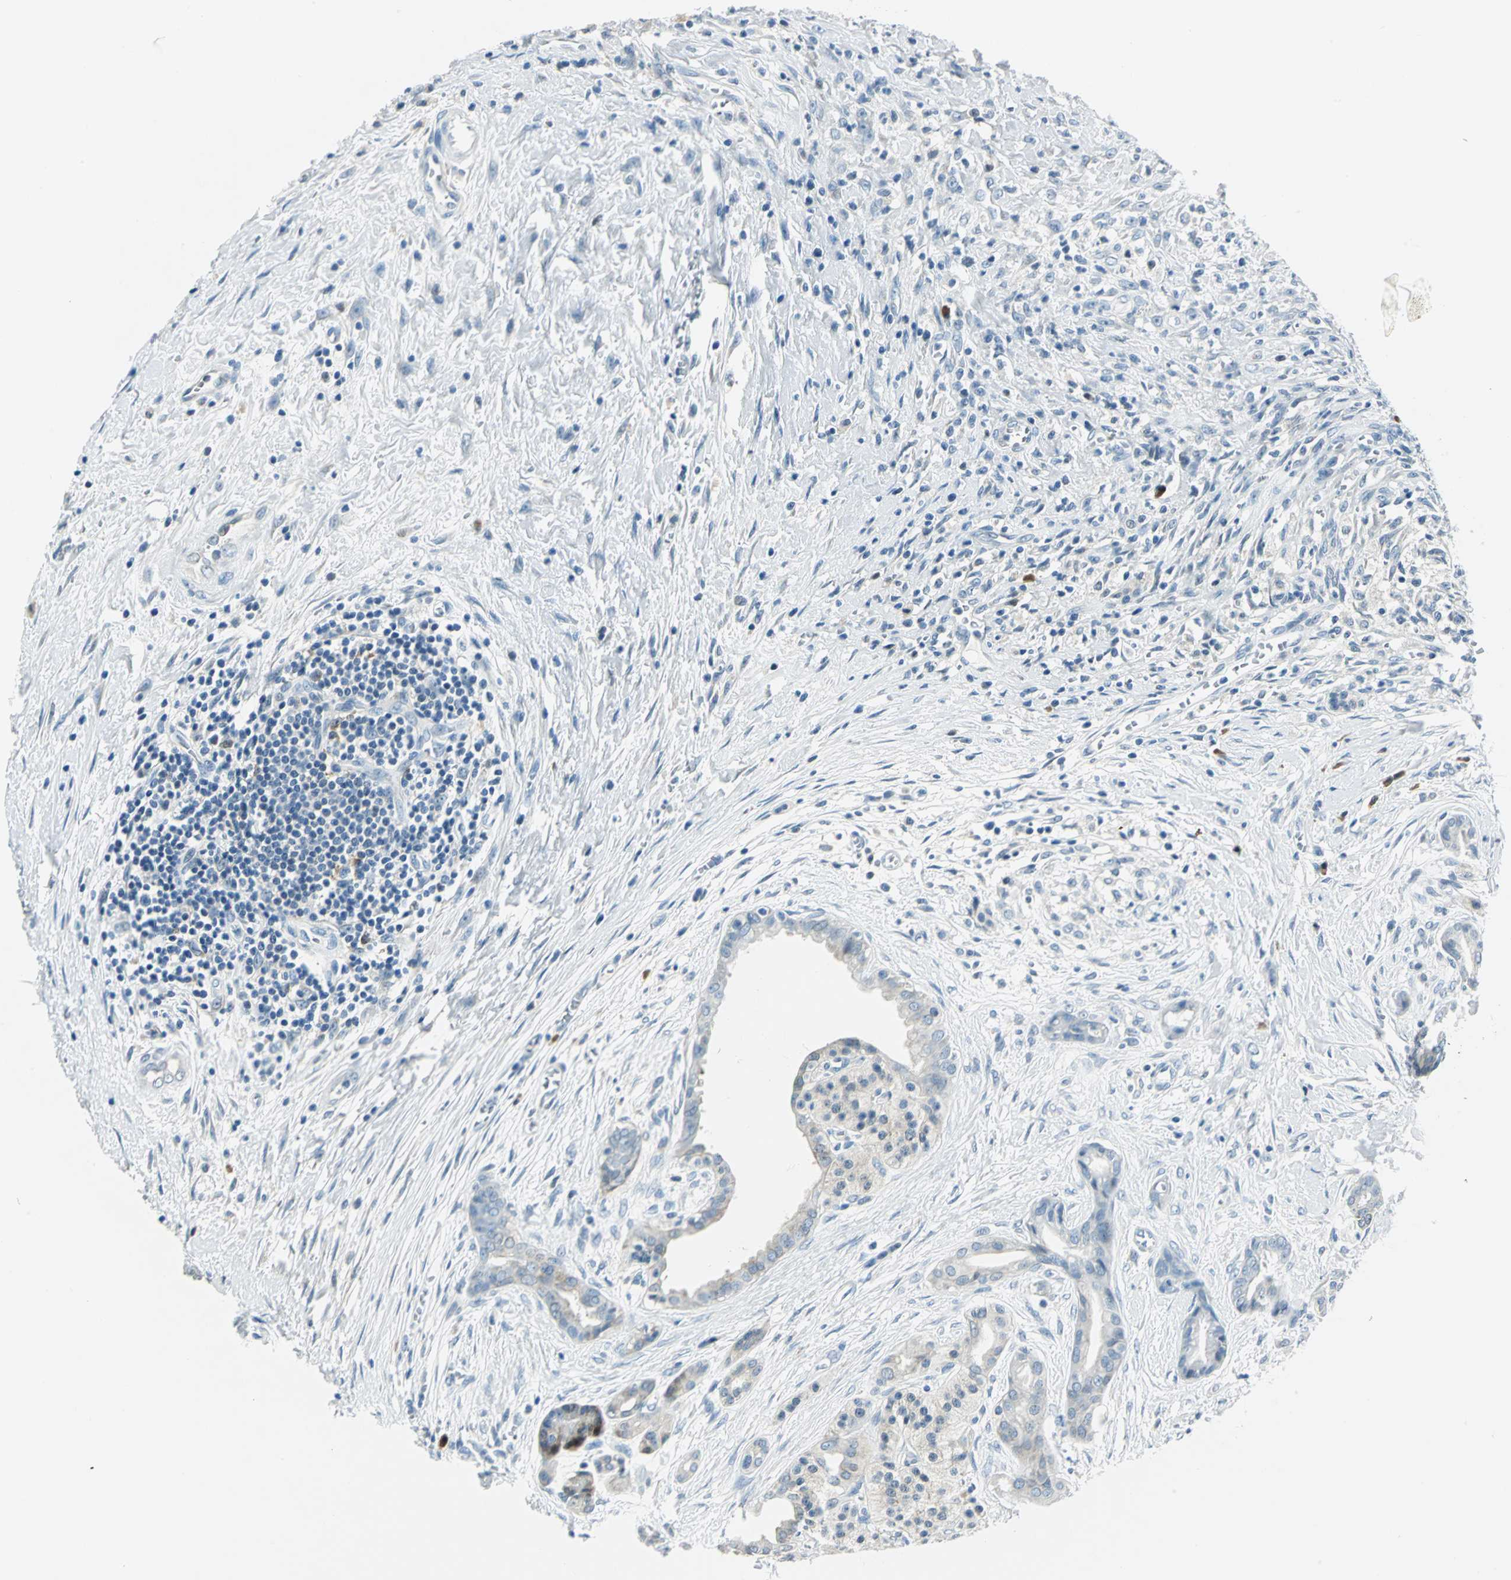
{"staining": {"intensity": "weak", "quantity": "25%-75%", "location": "cytoplasmic/membranous"}, "tissue": "pancreatic cancer", "cell_type": "Tumor cells", "image_type": "cancer", "snomed": [{"axis": "morphology", "description": "Adenocarcinoma, NOS"}, {"axis": "topography", "description": "Pancreas"}], "caption": "Immunohistochemistry micrograph of pancreatic cancer (adenocarcinoma) stained for a protein (brown), which exhibits low levels of weak cytoplasmic/membranous staining in approximately 25%-75% of tumor cells.", "gene": "AKR1A1", "patient": {"sex": "male", "age": 59}}